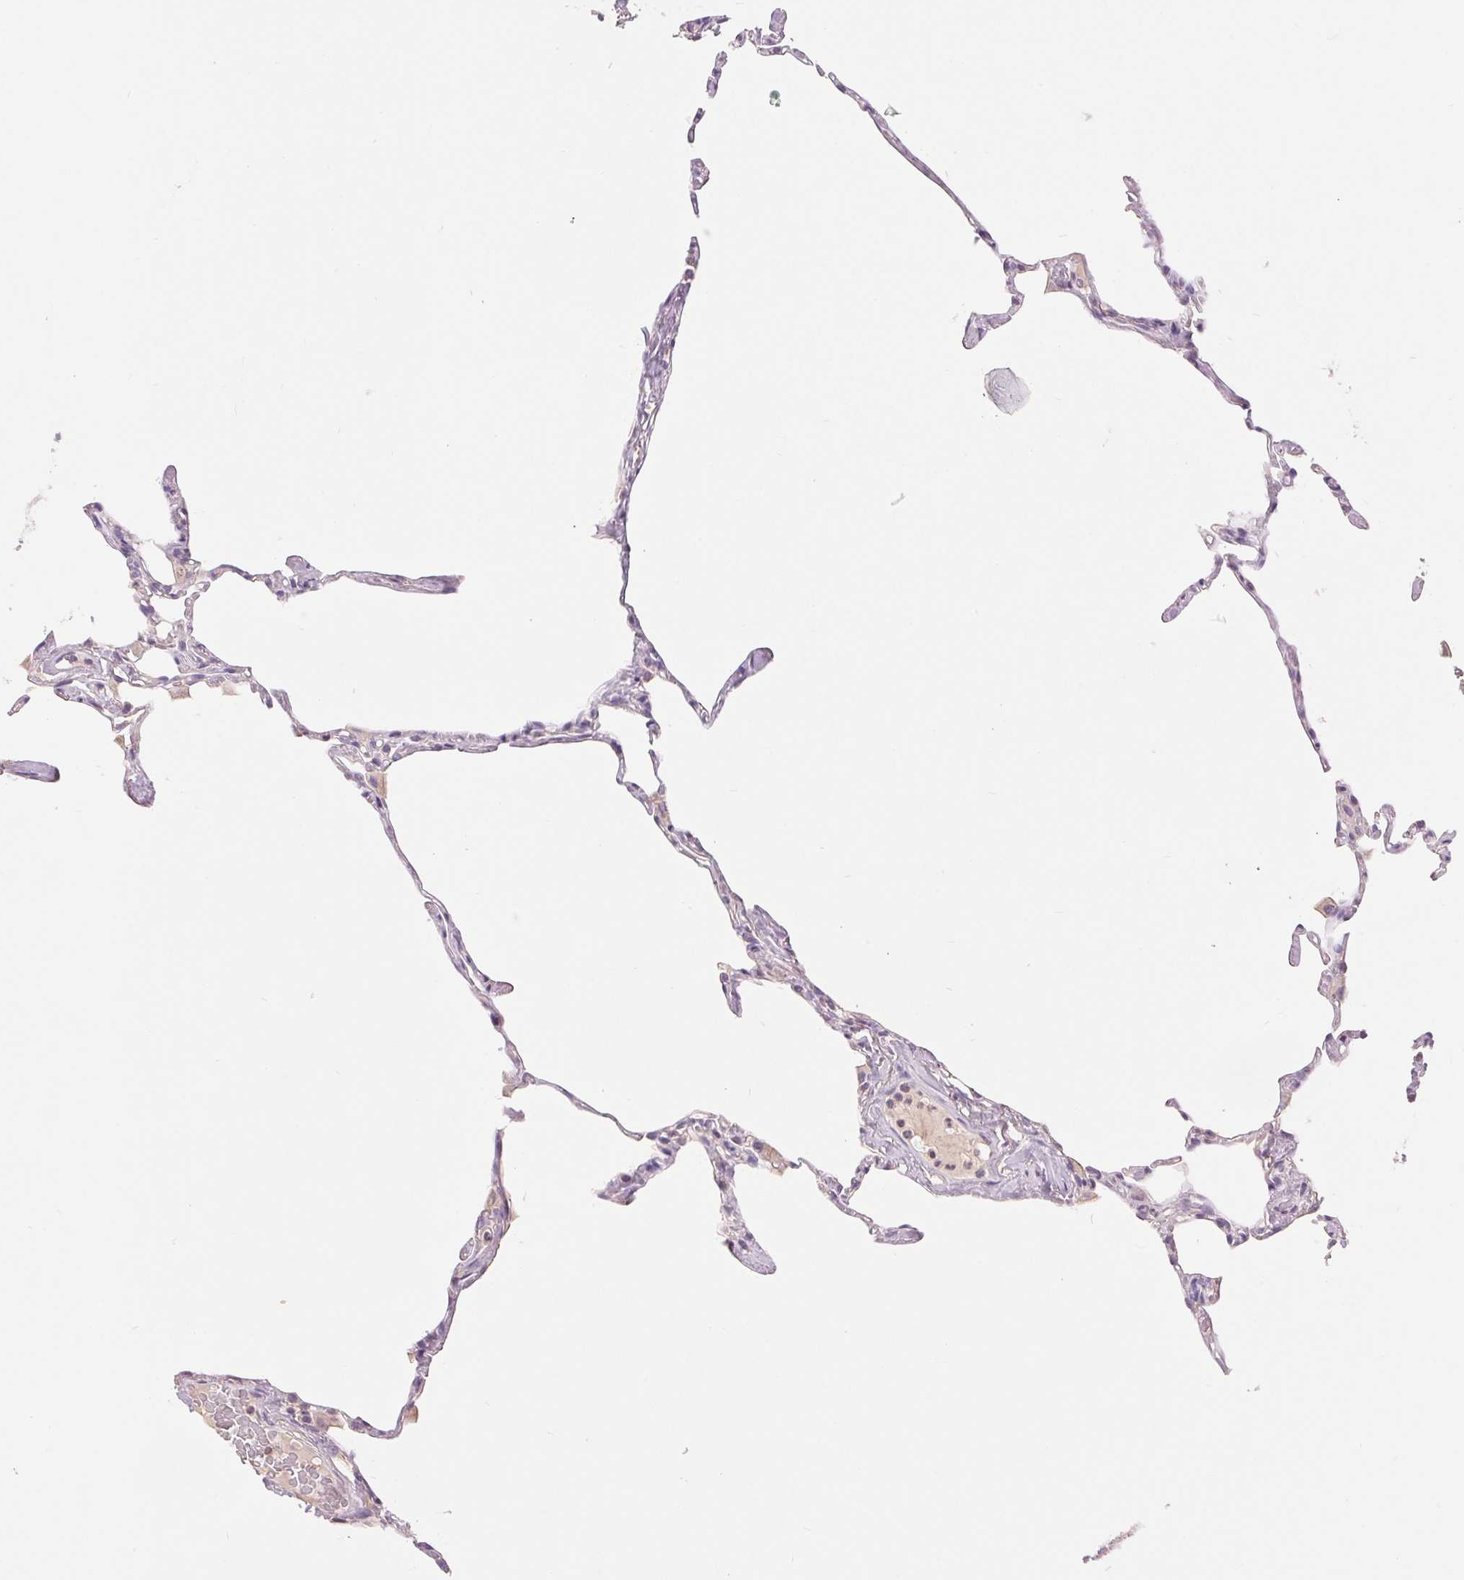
{"staining": {"intensity": "negative", "quantity": "none", "location": "none"}, "tissue": "lung", "cell_type": "Alveolar cells", "image_type": "normal", "snomed": [{"axis": "morphology", "description": "Normal tissue, NOS"}, {"axis": "topography", "description": "Lung"}], "caption": "Lung was stained to show a protein in brown. There is no significant staining in alveolar cells.", "gene": "FXYD4", "patient": {"sex": "male", "age": 65}}